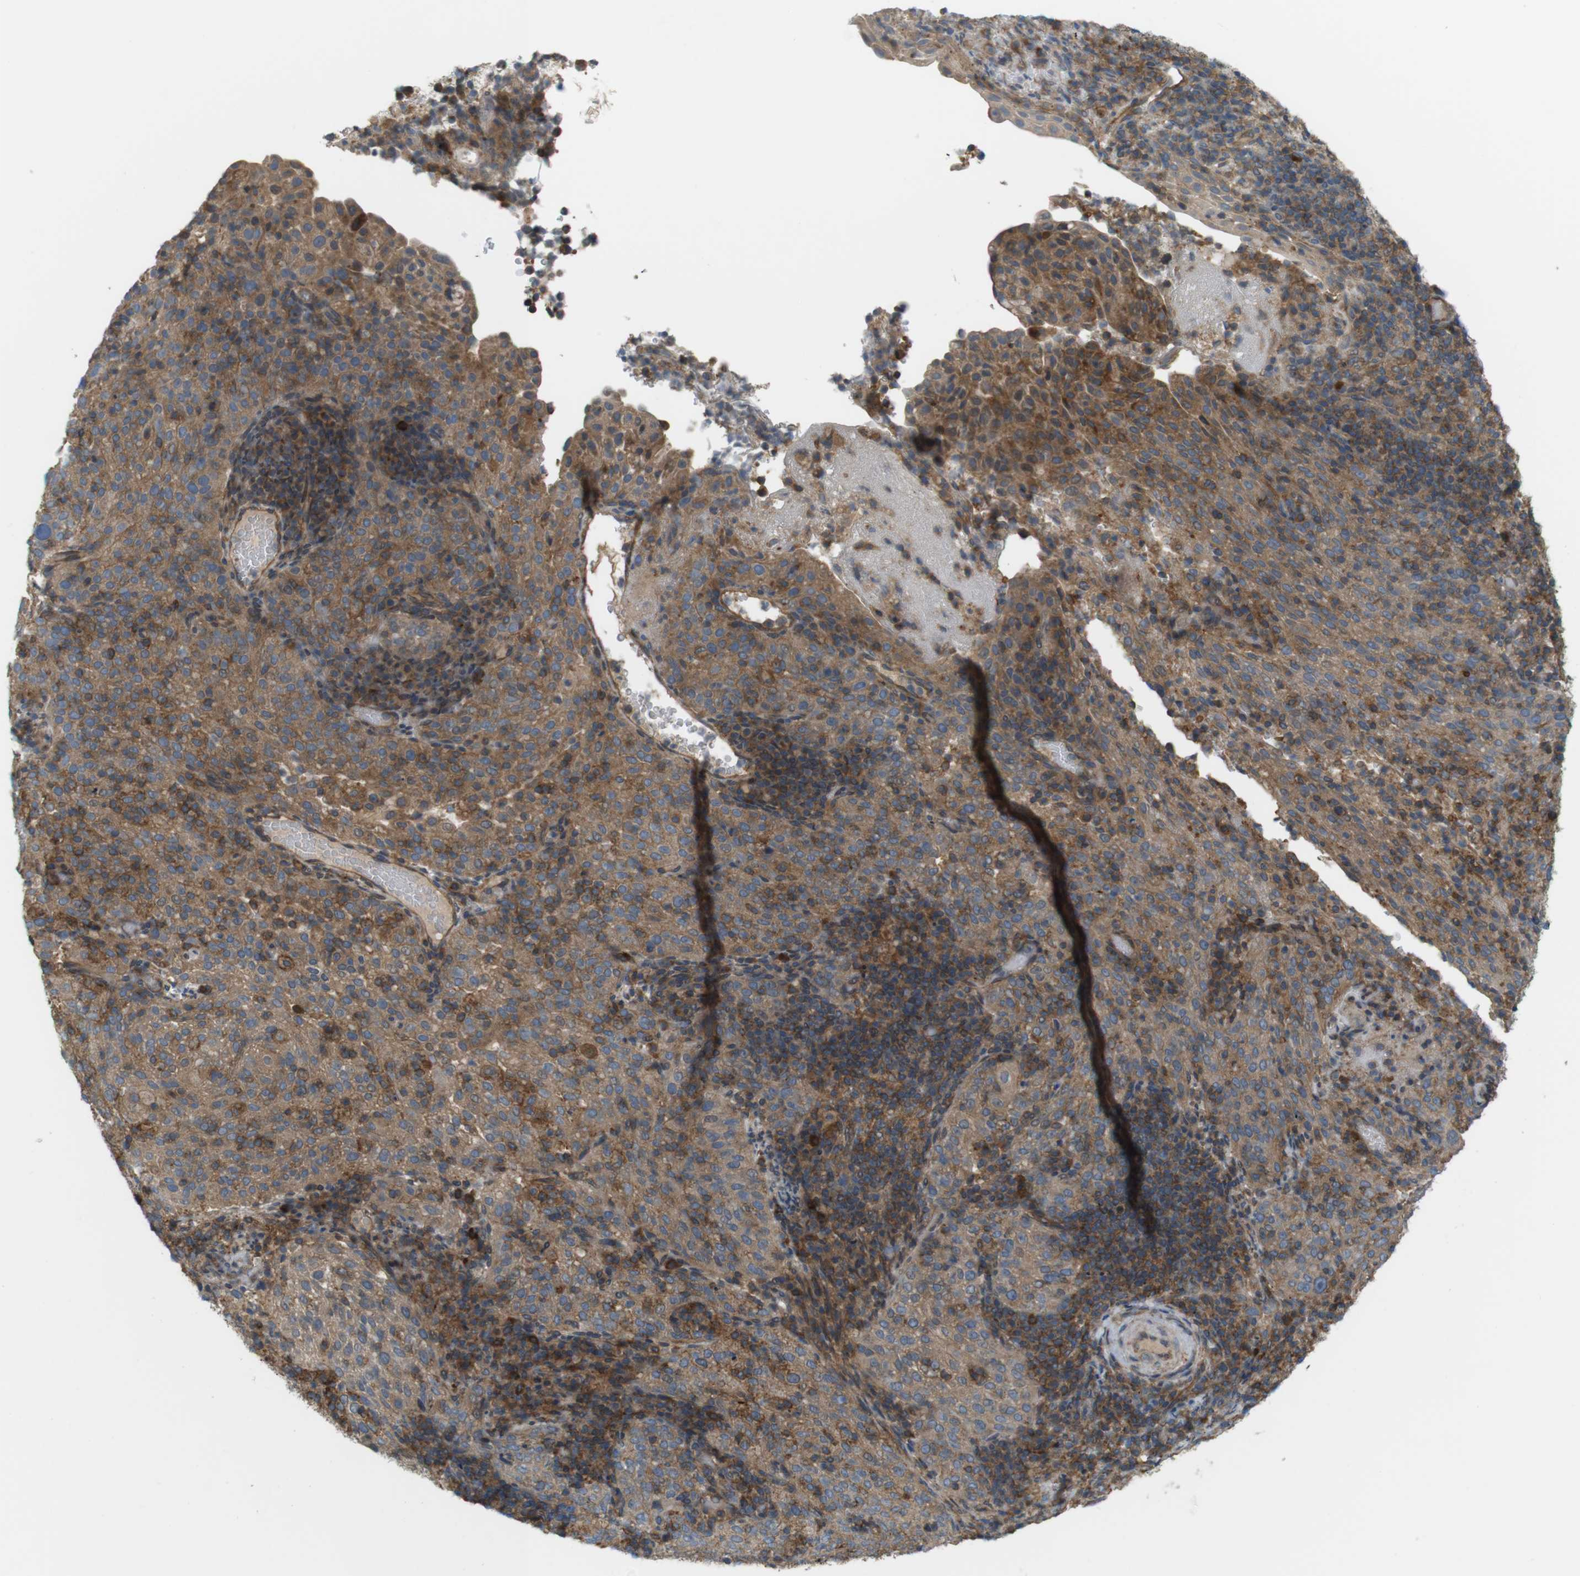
{"staining": {"intensity": "moderate", "quantity": "25%-75%", "location": "cytoplasmic/membranous"}, "tissue": "cervical cancer", "cell_type": "Tumor cells", "image_type": "cancer", "snomed": [{"axis": "morphology", "description": "Squamous cell carcinoma, NOS"}, {"axis": "topography", "description": "Cervix"}], "caption": "Immunohistochemical staining of cervical squamous cell carcinoma exhibits moderate cytoplasmic/membranous protein staining in about 25%-75% of tumor cells.", "gene": "DDAH2", "patient": {"sex": "female", "age": 51}}